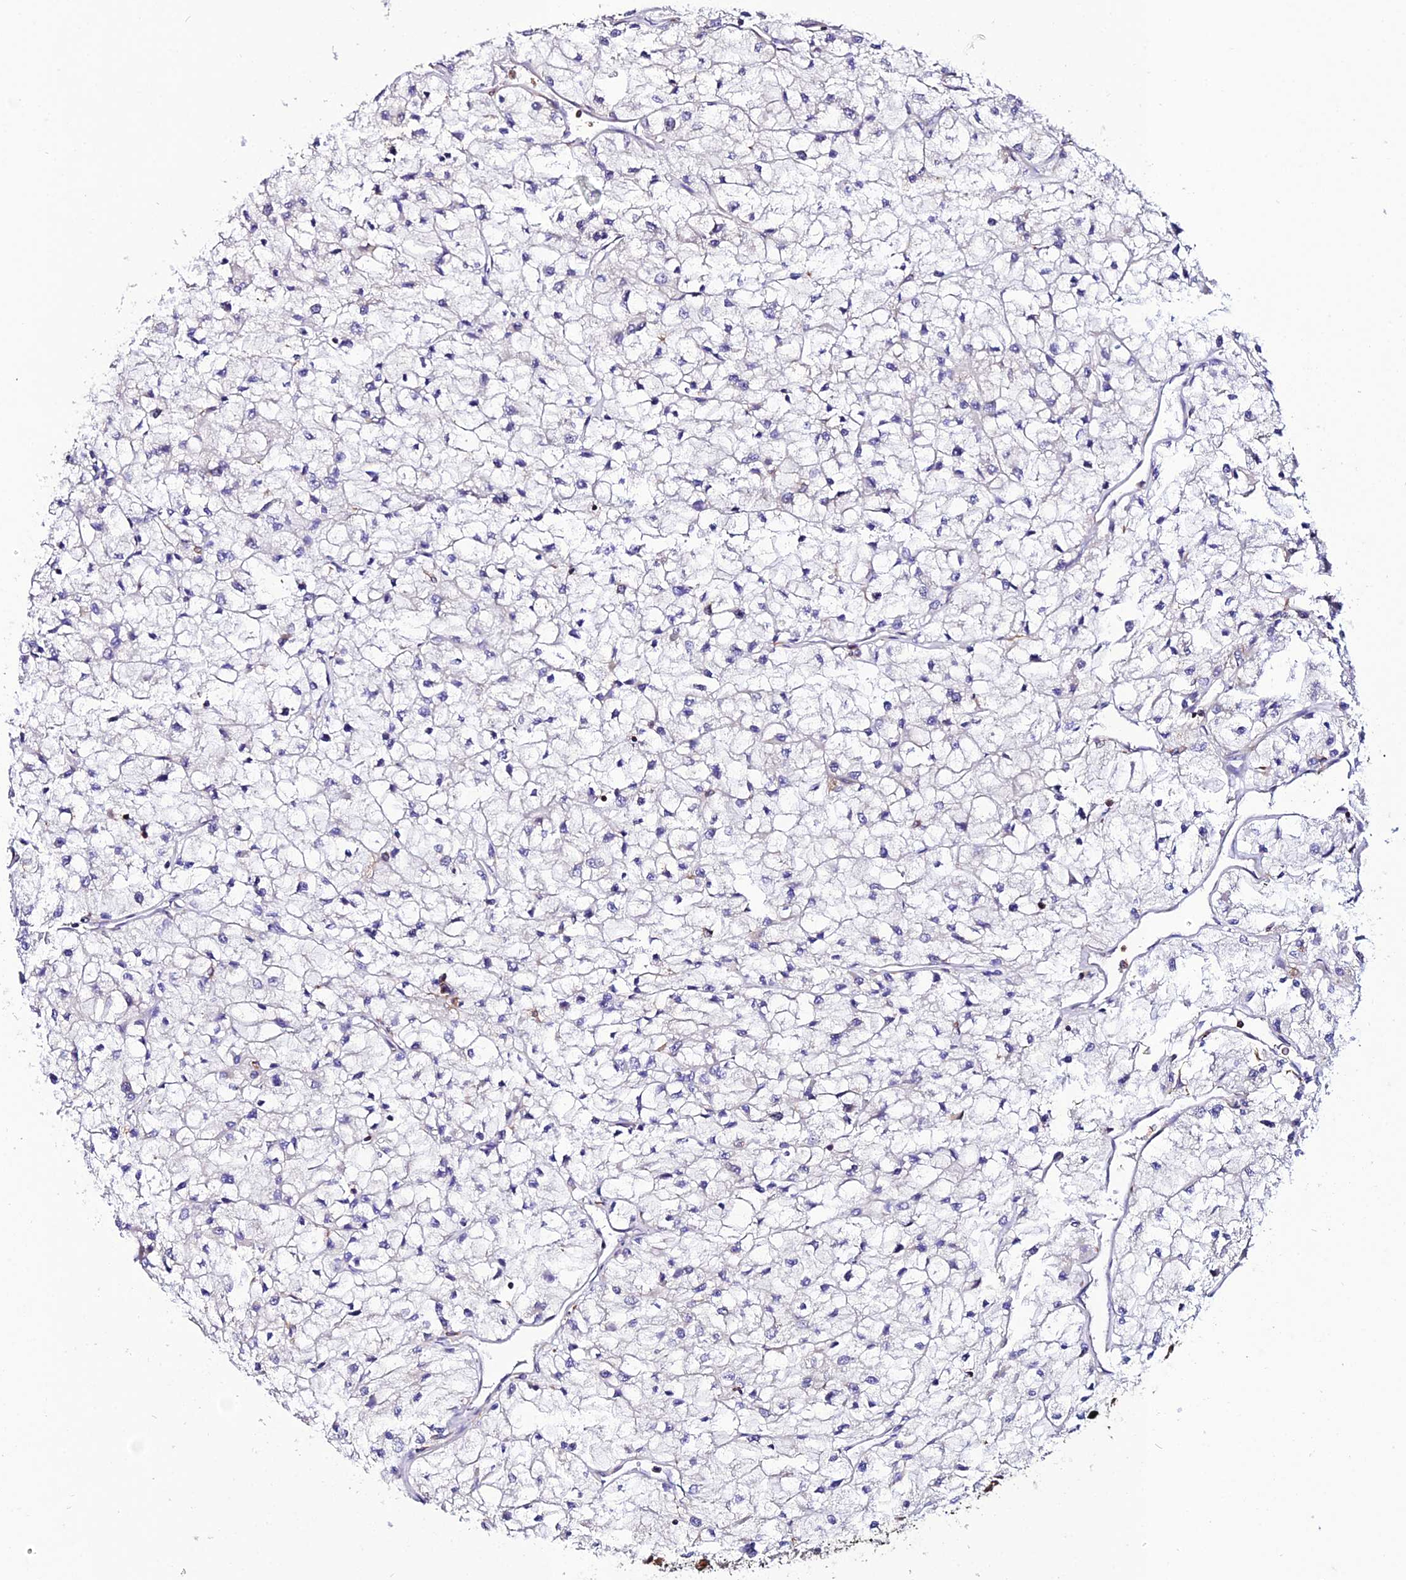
{"staining": {"intensity": "negative", "quantity": "none", "location": "none"}, "tissue": "renal cancer", "cell_type": "Tumor cells", "image_type": "cancer", "snomed": [{"axis": "morphology", "description": "Adenocarcinoma, NOS"}, {"axis": "topography", "description": "Kidney"}], "caption": "This is an IHC photomicrograph of human renal cancer (adenocarcinoma). There is no expression in tumor cells.", "gene": "USP17L15", "patient": {"sex": "male", "age": 80}}